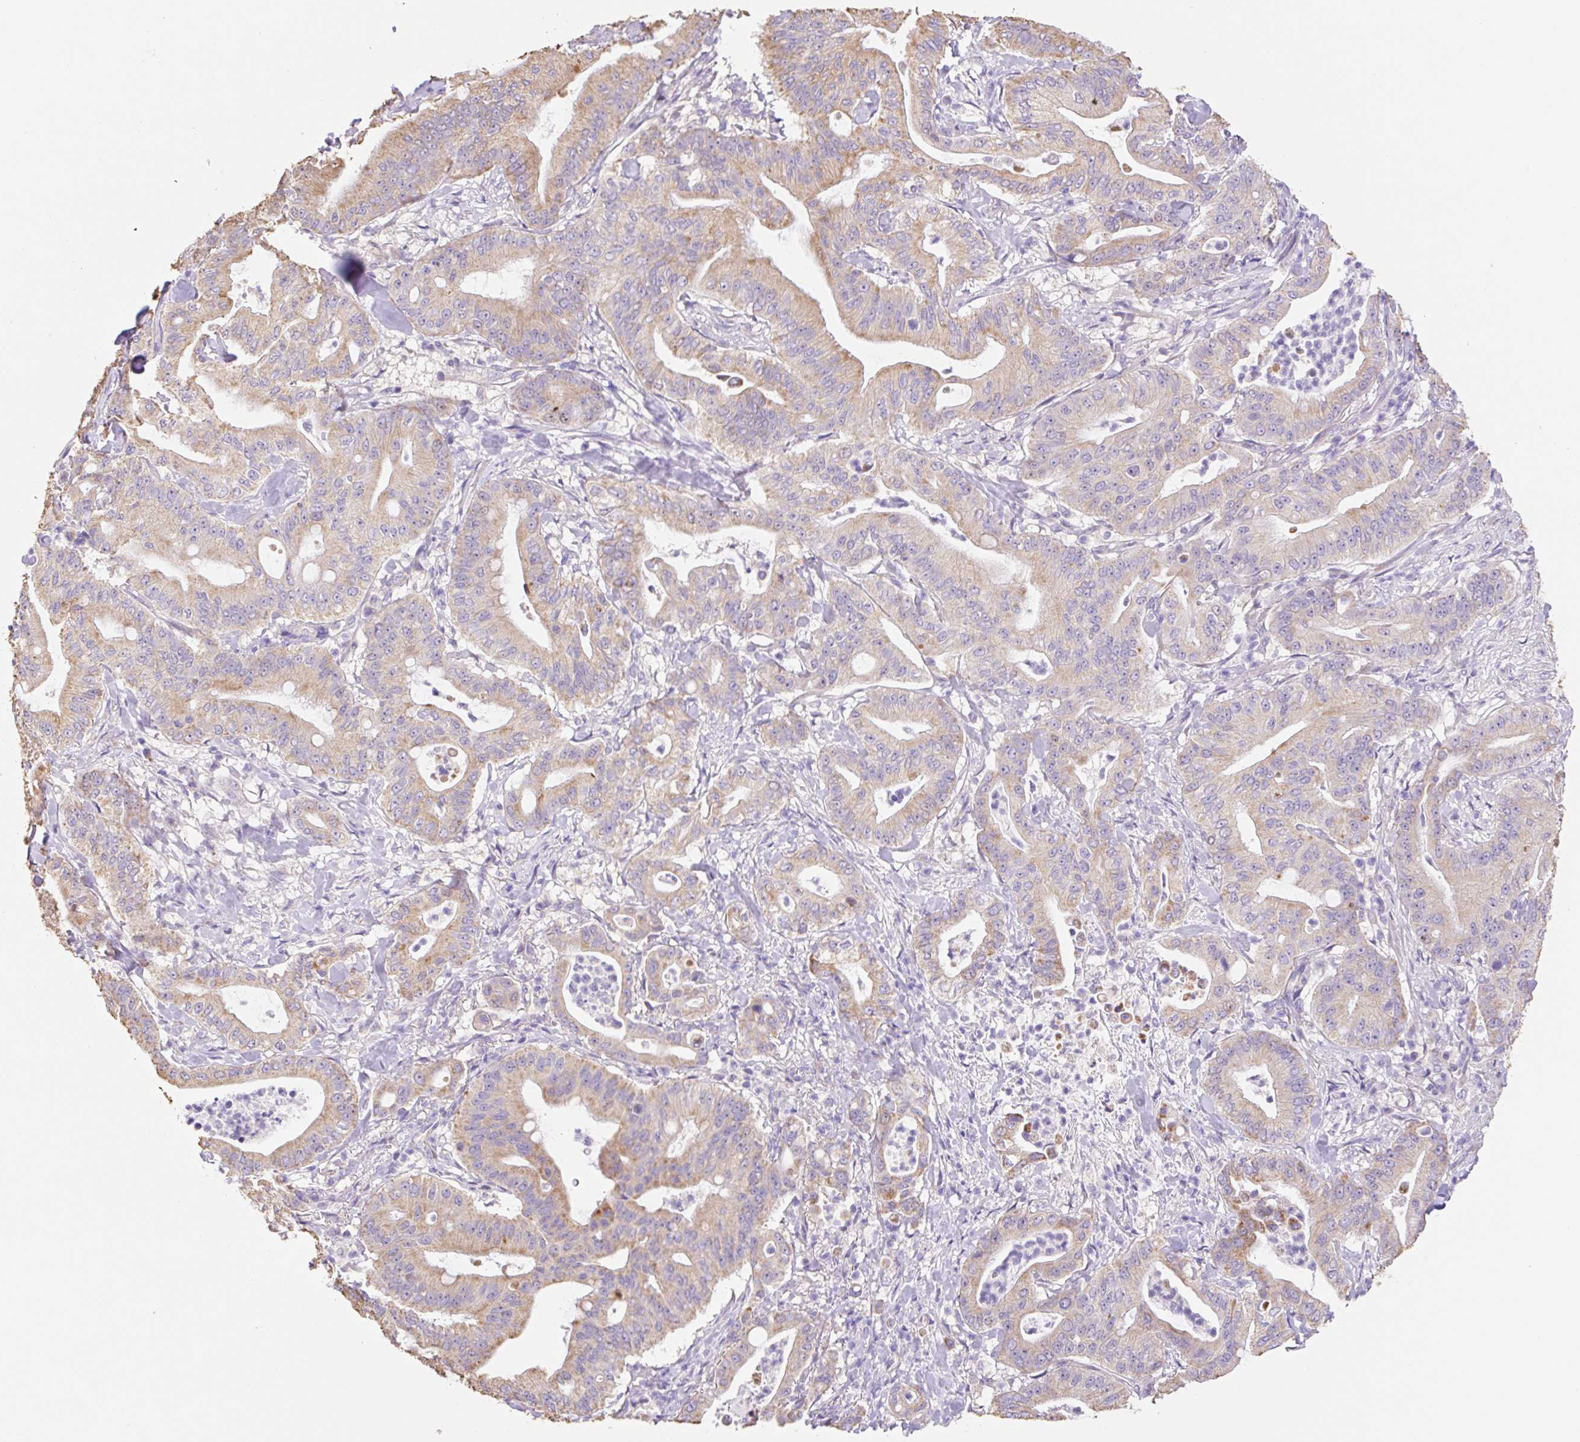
{"staining": {"intensity": "weak", "quantity": ">75%", "location": "cytoplasmic/membranous"}, "tissue": "pancreatic cancer", "cell_type": "Tumor cells", "image_type": "cancer", "snomed": [{"axis": "morphology", "description": "Adenocarcinoma, NOS"}, {"axis": "topography", "description": "Pancreas"}], "caption": "Immunohistochemical staining of human pancreatic cancer displays low levels of weak cytoplasmic/membranous positivity in about >75% of tumor cells. (Brightfield microscopy of DAB IHC at high magnification).", "gene": "COPZ2", "patient": {"sex": "male", "age": 71}}